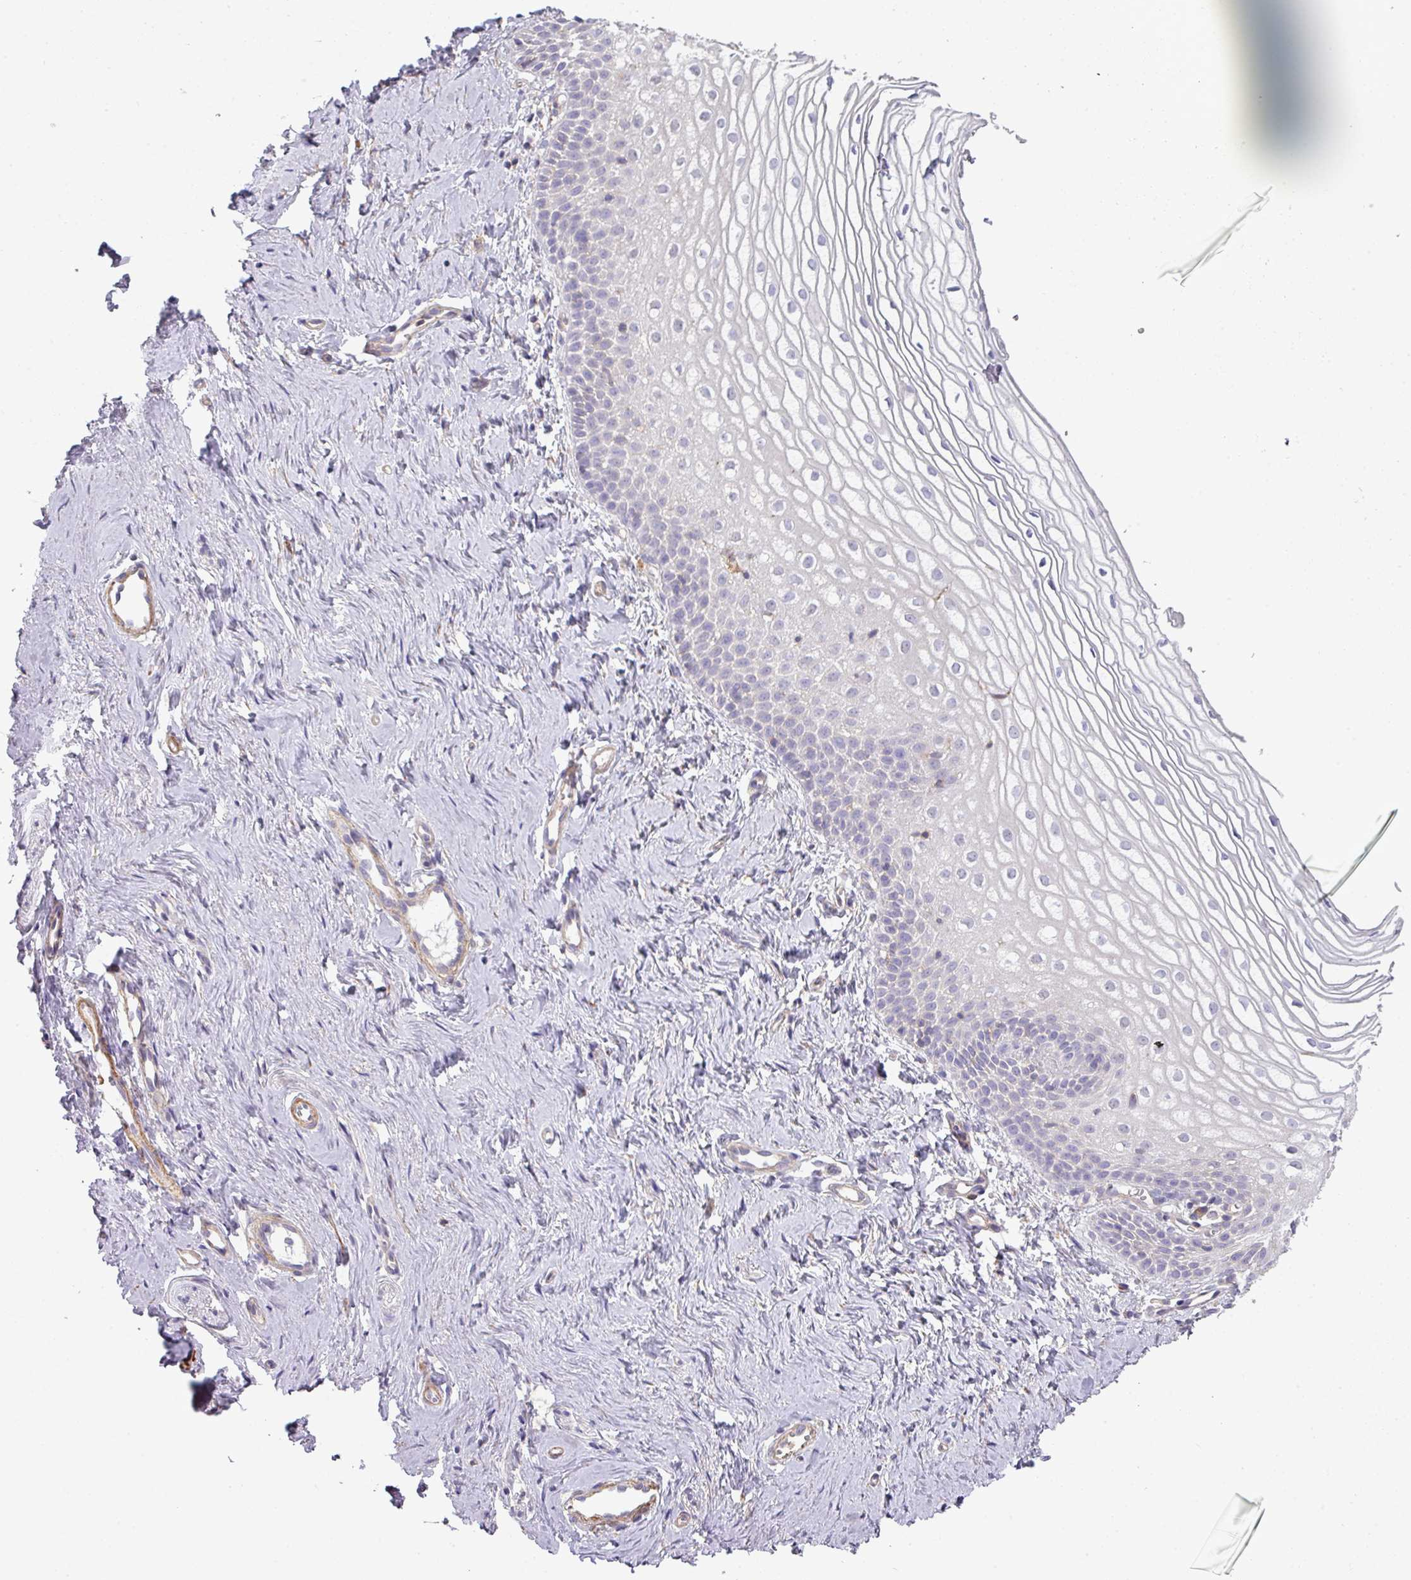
{"staining": {"intensity": "negative", "quantity": "none", "location": "none"}, "tissue": "vagina", "cell_type": "Squamous epithelial cells", "image_type": "normal", "snomed": [{"axis": "morphology", "description": "Normal tissue, NOS"}, {"axis": "topography", "description": "Vagina"}], "caption": "High power microscopy micrograph of an immunohistochemistry (IHC) micrograph of benign vagina, revealing no significant positivity in squamous epithelial cells. Nuclei are stained in blue.", "gene": "LRRC41", "patient": {"sex": "female", "age": 56}}